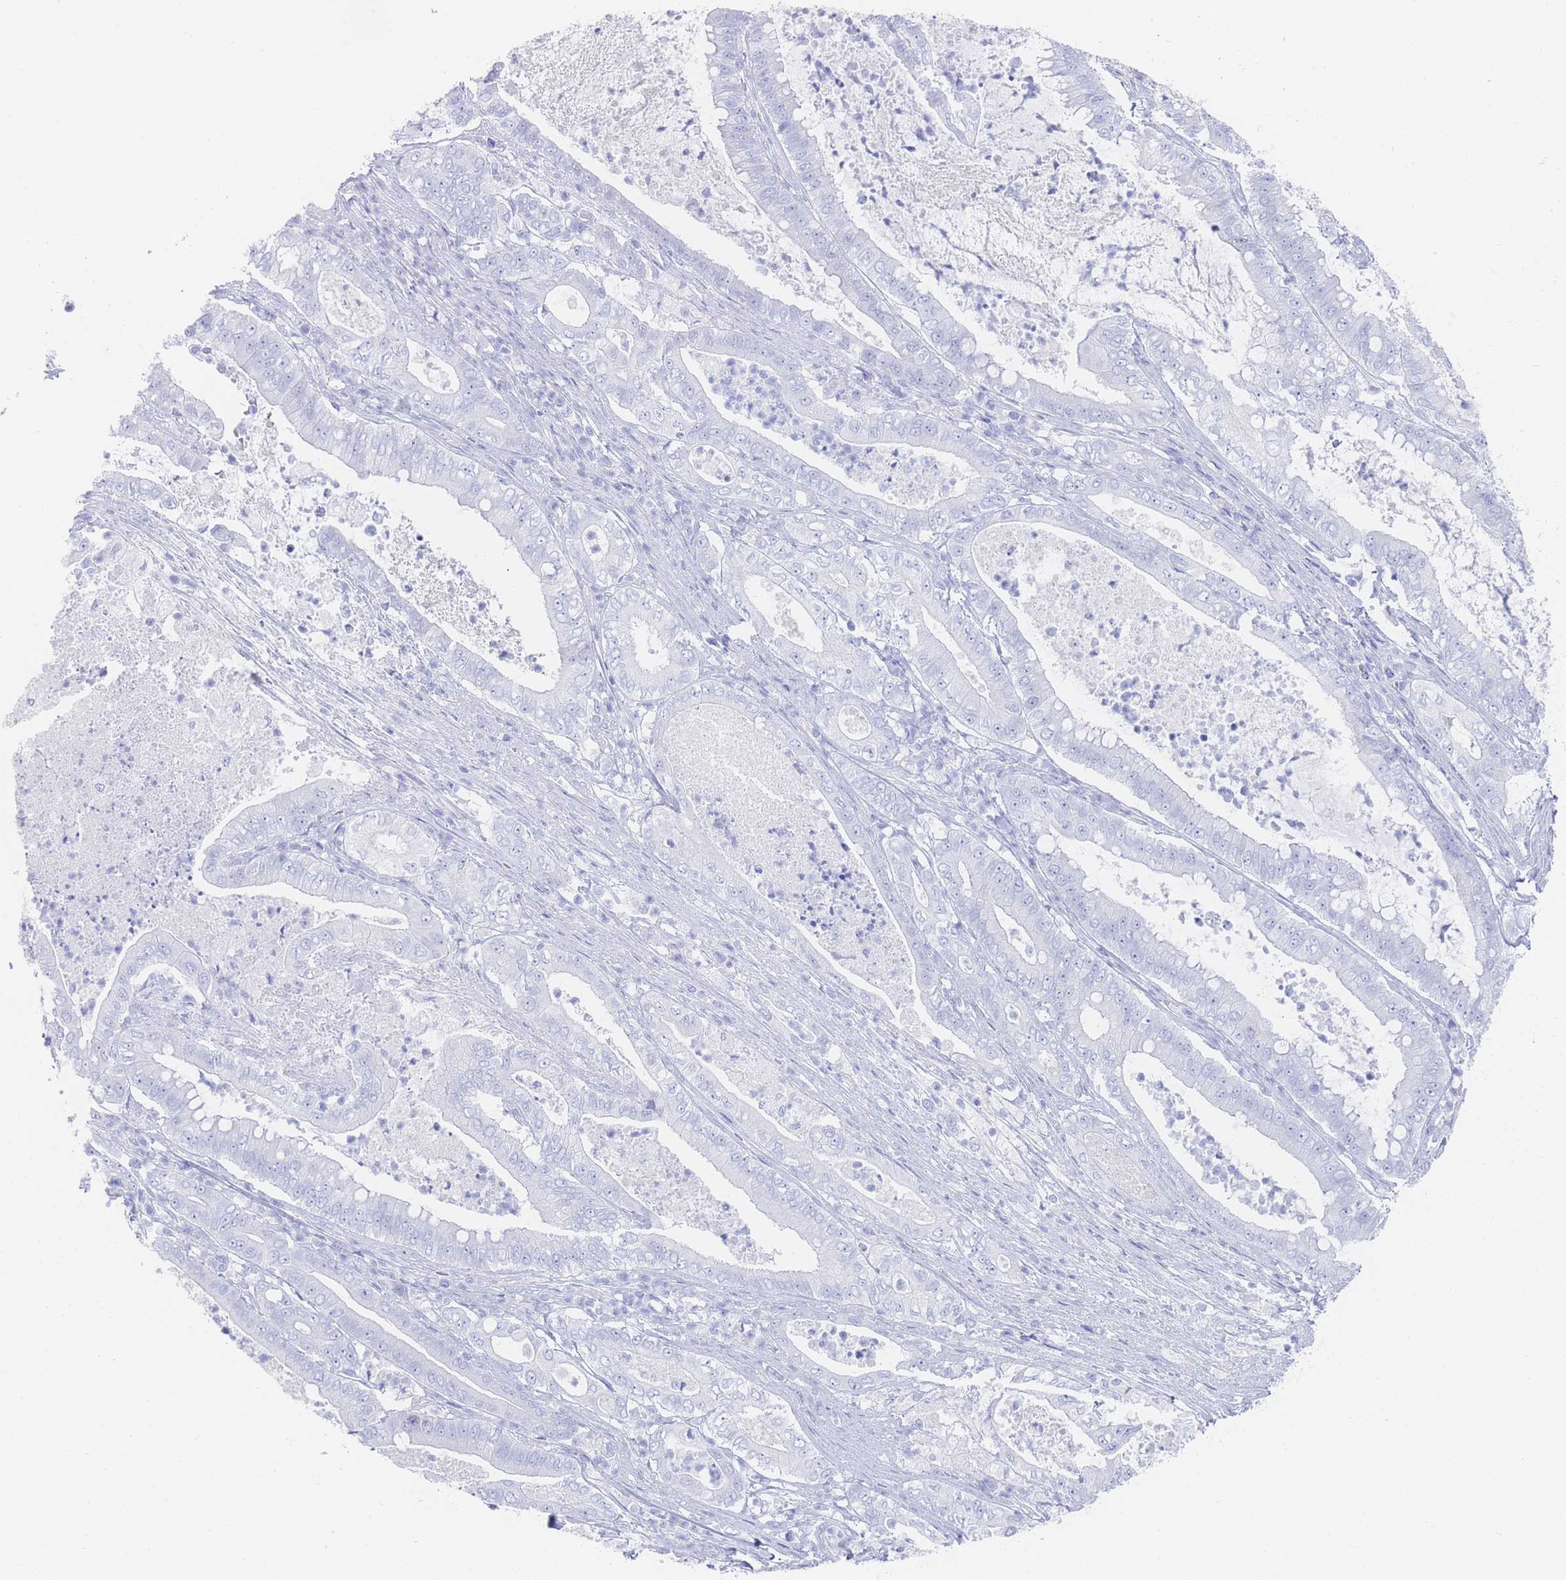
{"staining": {"intensity": "negative", "quantity": "none", "location": "none"}, "tissue": "pancreatic cancer", "cell_type": "Tumor cells", "image_type": "cancer", "snomed": [{"axis": "morphology", "description": "Adenocarcinoma, NOS"}, {"axis": "topography", "description": "Pancreas"}], "caption": "Immunohistochemistry (IHC) micrograph of neoplastic tissue: human adenocarcinoma (pancreatic) stained with DAB displays no significant protein positivity in tumor cells.", "gene": "LRRC37A", "patient": {"sex": "male", "age": 71}}